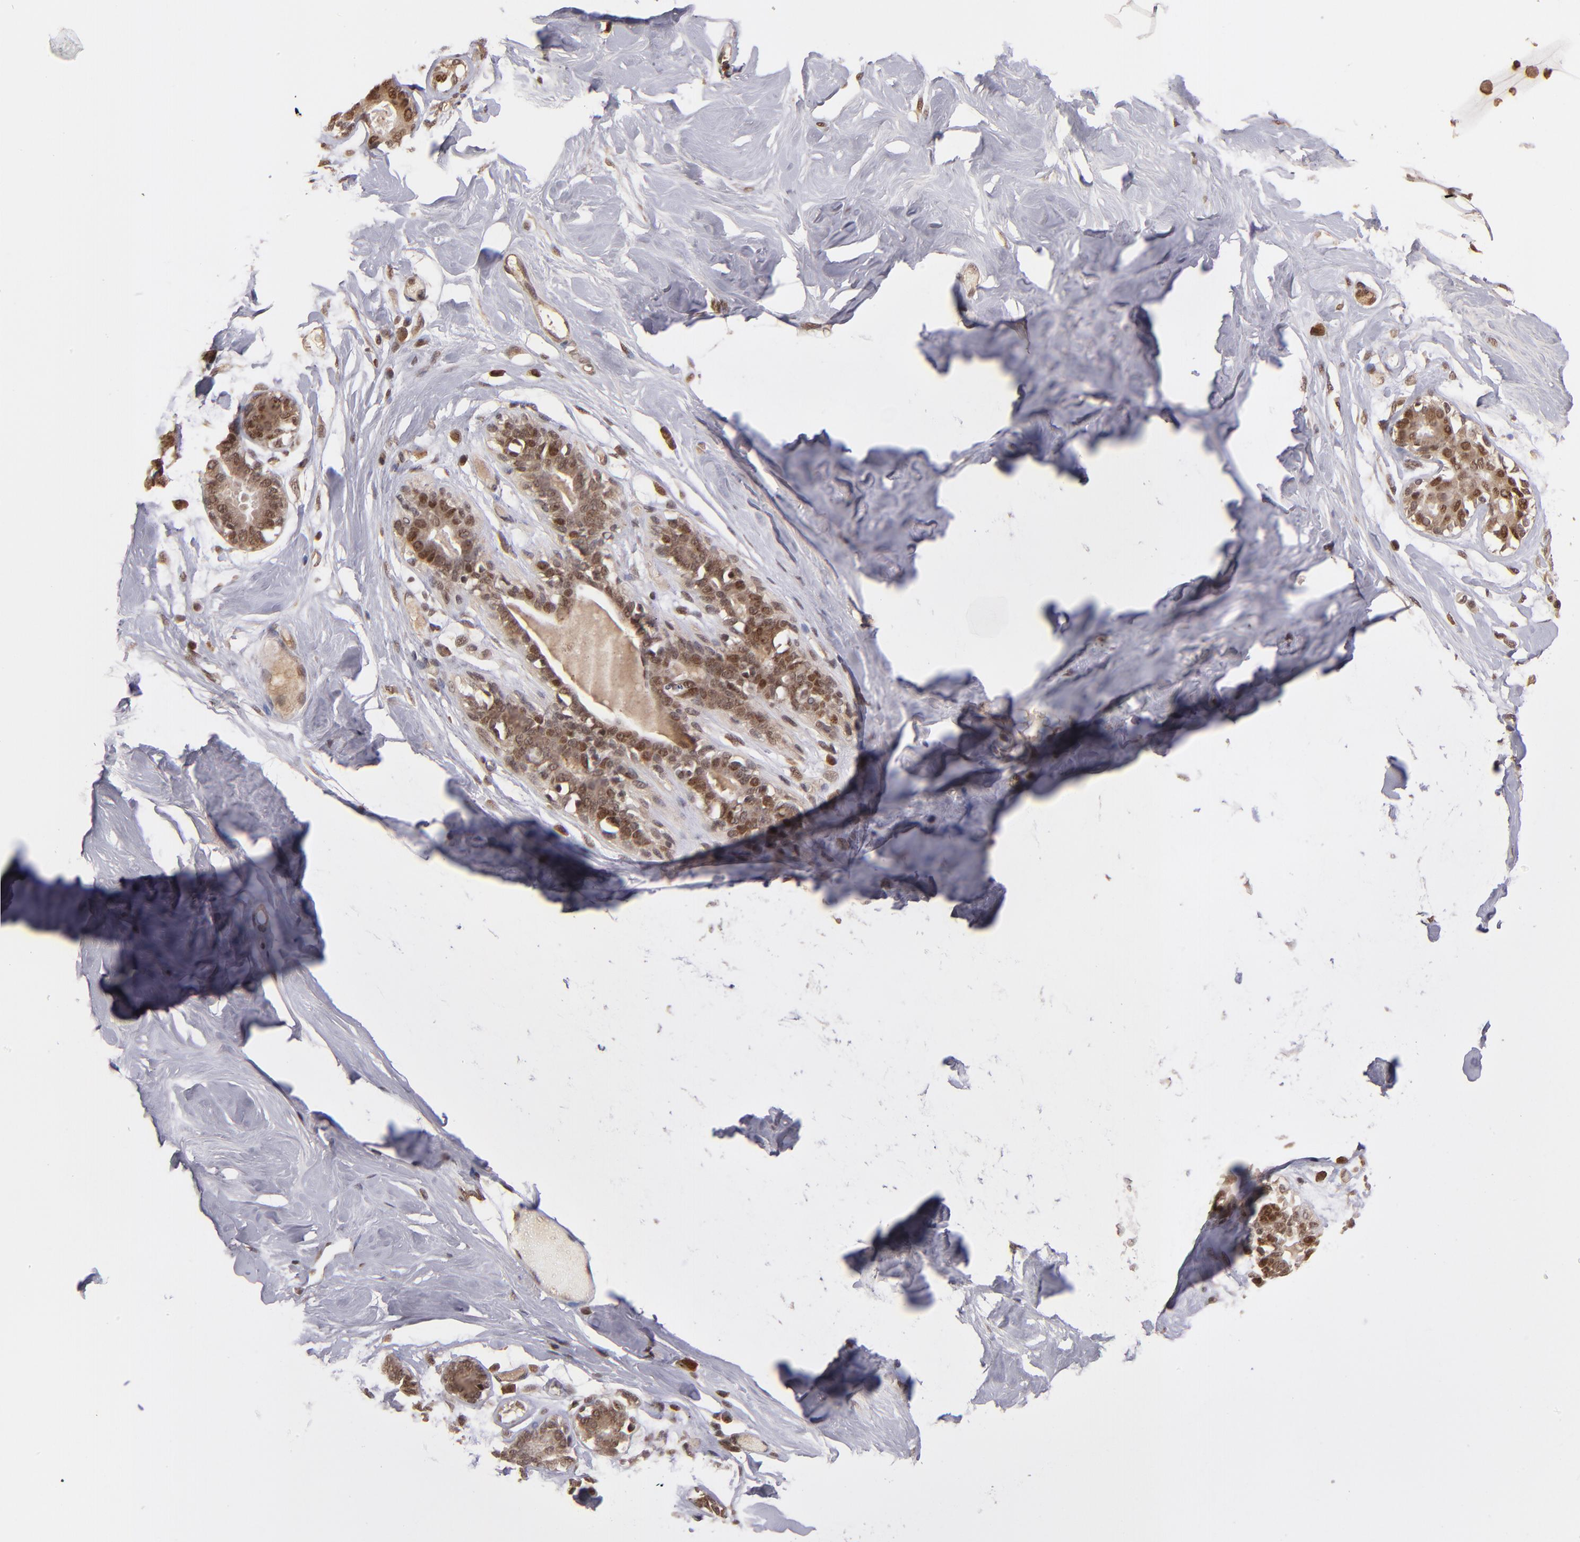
{"staining": {"intensity": "negative", "quantity": "none", "location": "none"}, "tissue": "breast", "cell_type": "Adipocytes", "image_type": "normal", "snomed": [{"axis": "morphology", "description": "Normal tissue, NOS"}, {"axis": "topography", "description": "Breast"}, {"axis": "topography", "description": "Soft tissue"}], "caption": "Immunohistochemistry (IHC) micrograph of unremarkable breast: human breast stained with DAB (3,3'-diaminobenzidine) displays no significant protein positivity in adipocytes.", "gene": "ABHD12B", "patient": {"sex": "female", "age": 25}}